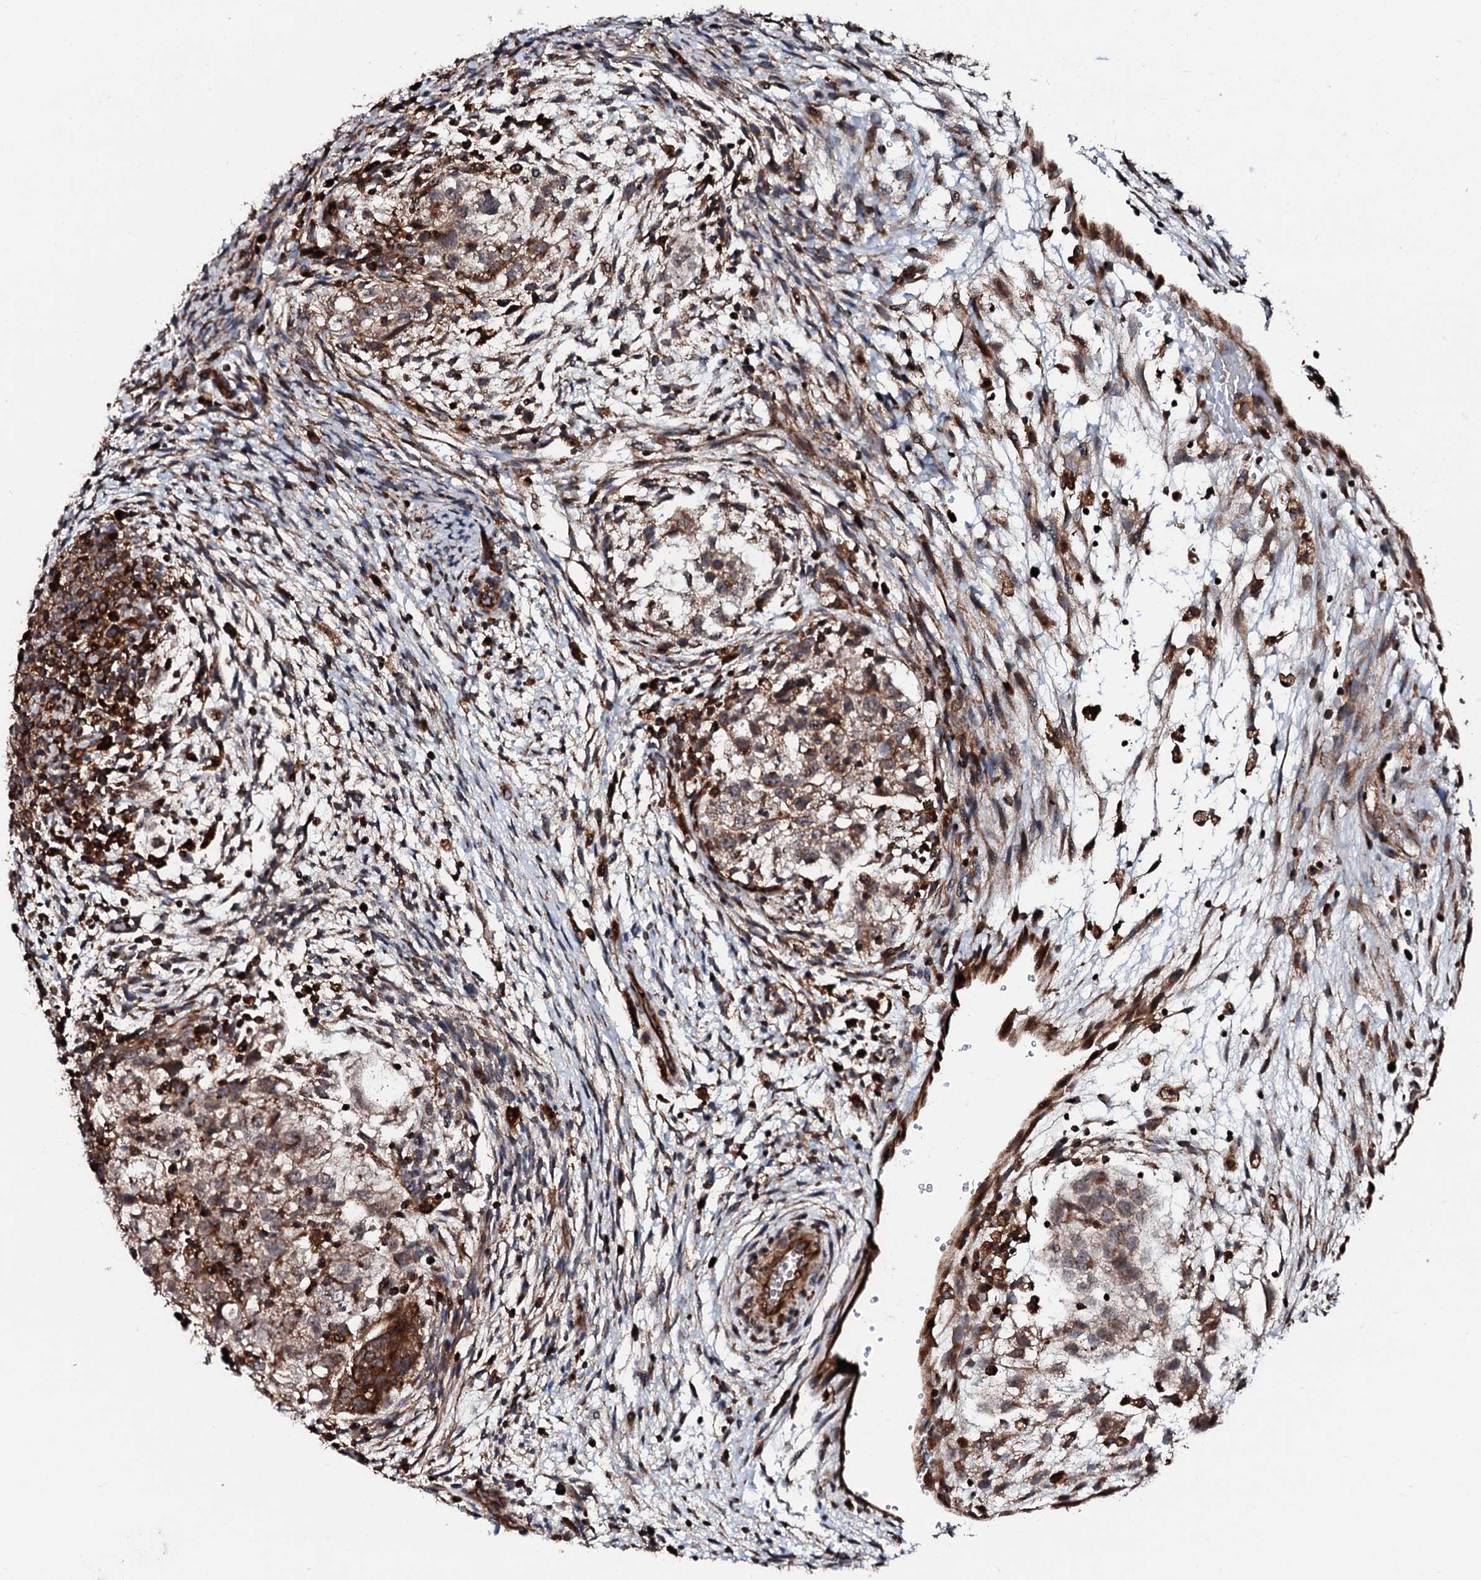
{"staining": {"intensity": "moderate", "quantity": ">75%", "location": "cytoplasmic/membranous"}, "tissue": "testis cancer", "cell_type": "Tumor cells", "image_type": "cancer", "snomed": [{"axis": "morphology", "description": "Carcinoma, Embryonal, NOS"}, {"axis": "topography", "description": "Testis"}], "caption": "Protein staining reveals moderate cytoplasmic/membranous positivity in about >75% of tumor cells in testis embryonal carcinoma.", "gene": "SDHAF2", "patient": {"sex": "male", "age": 37}}